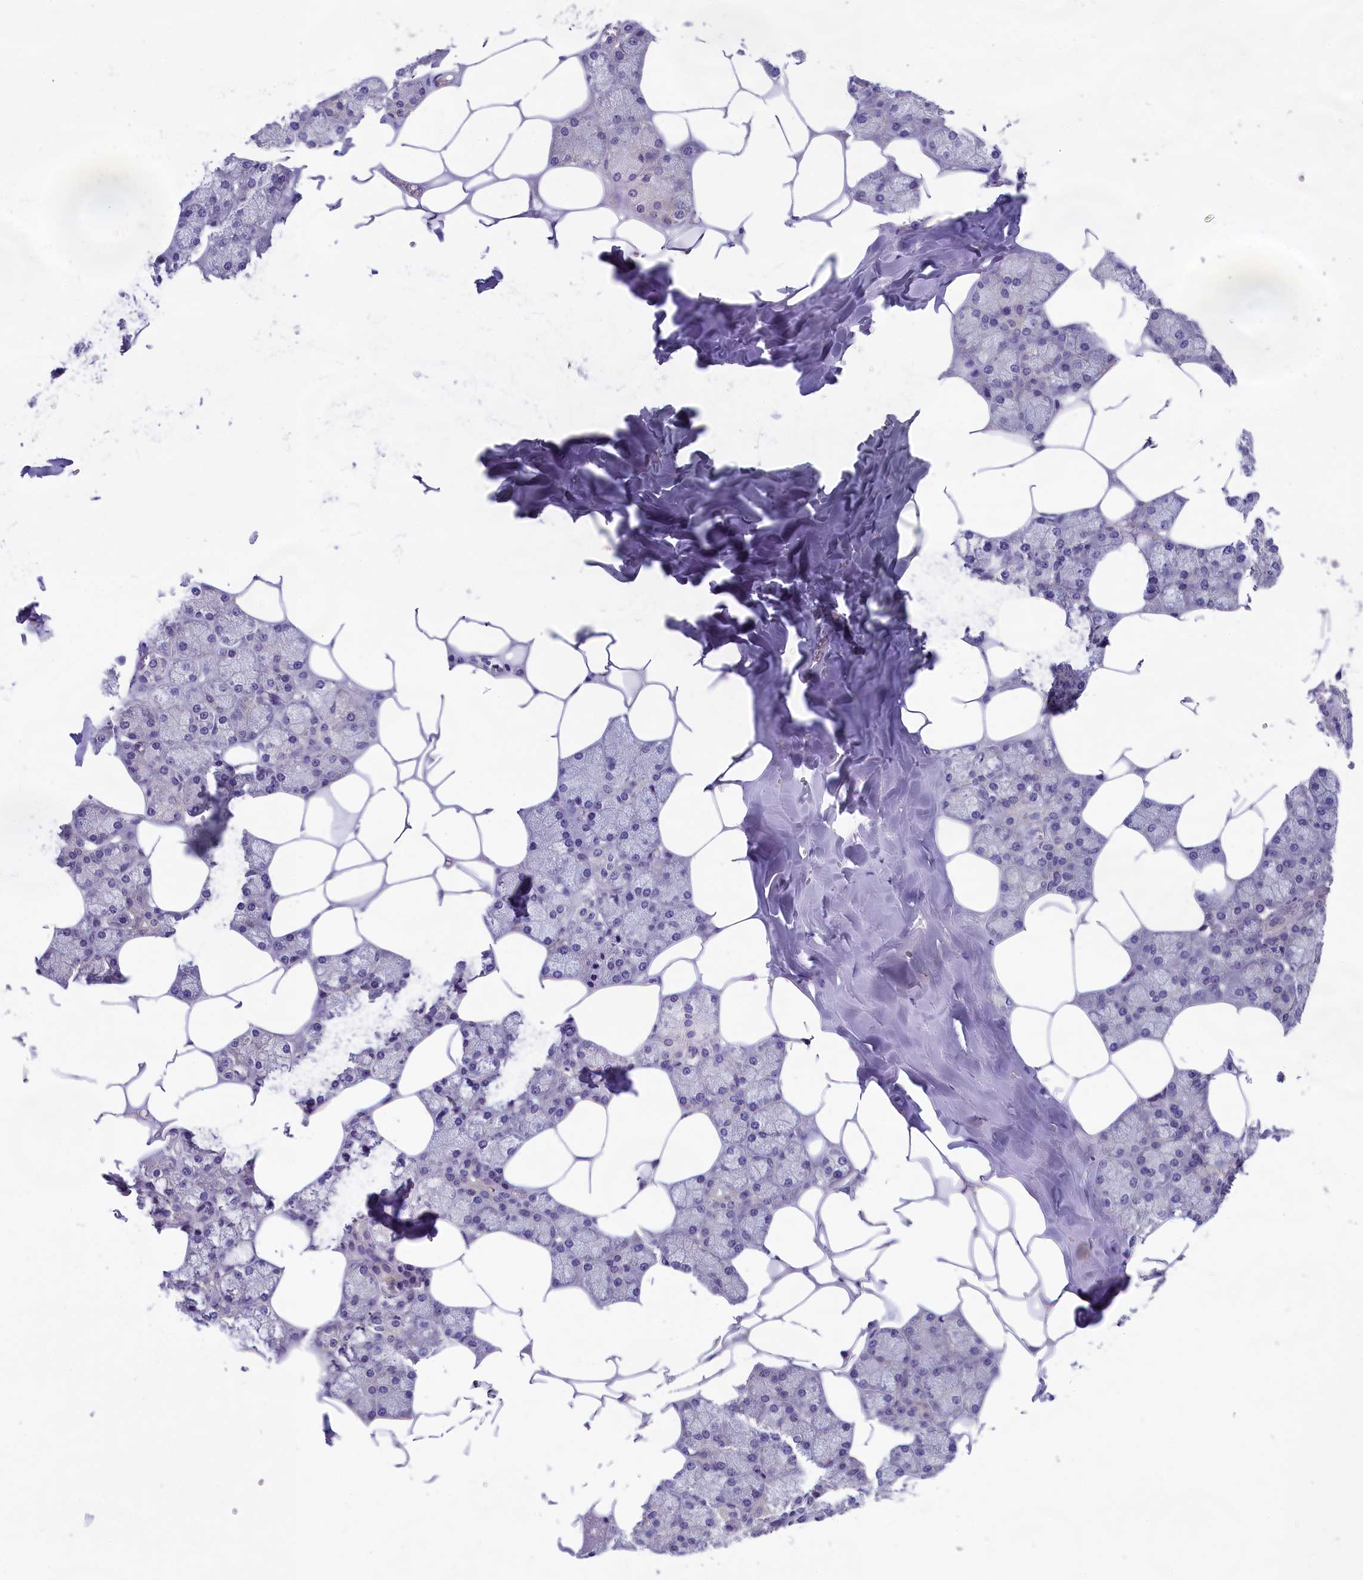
{"staining": {"intensity": "negative", "quantity": "none", "location": "none"}, "tissue": "salivary gland", "cell_type": "Glandular cells", "image_type": "normal", "snomed": [{"axis": "morphology", "description": "Normal tissue, NOS"}, {"axis": "topography", "description": "Salivary gland"}], "caption": "Human salivary gland stained for a protein using immunohistochemistry exhibits no staining in glandular cells.", "gene": "ABCC8", "patient": {"sex": "male", "age": 62}}